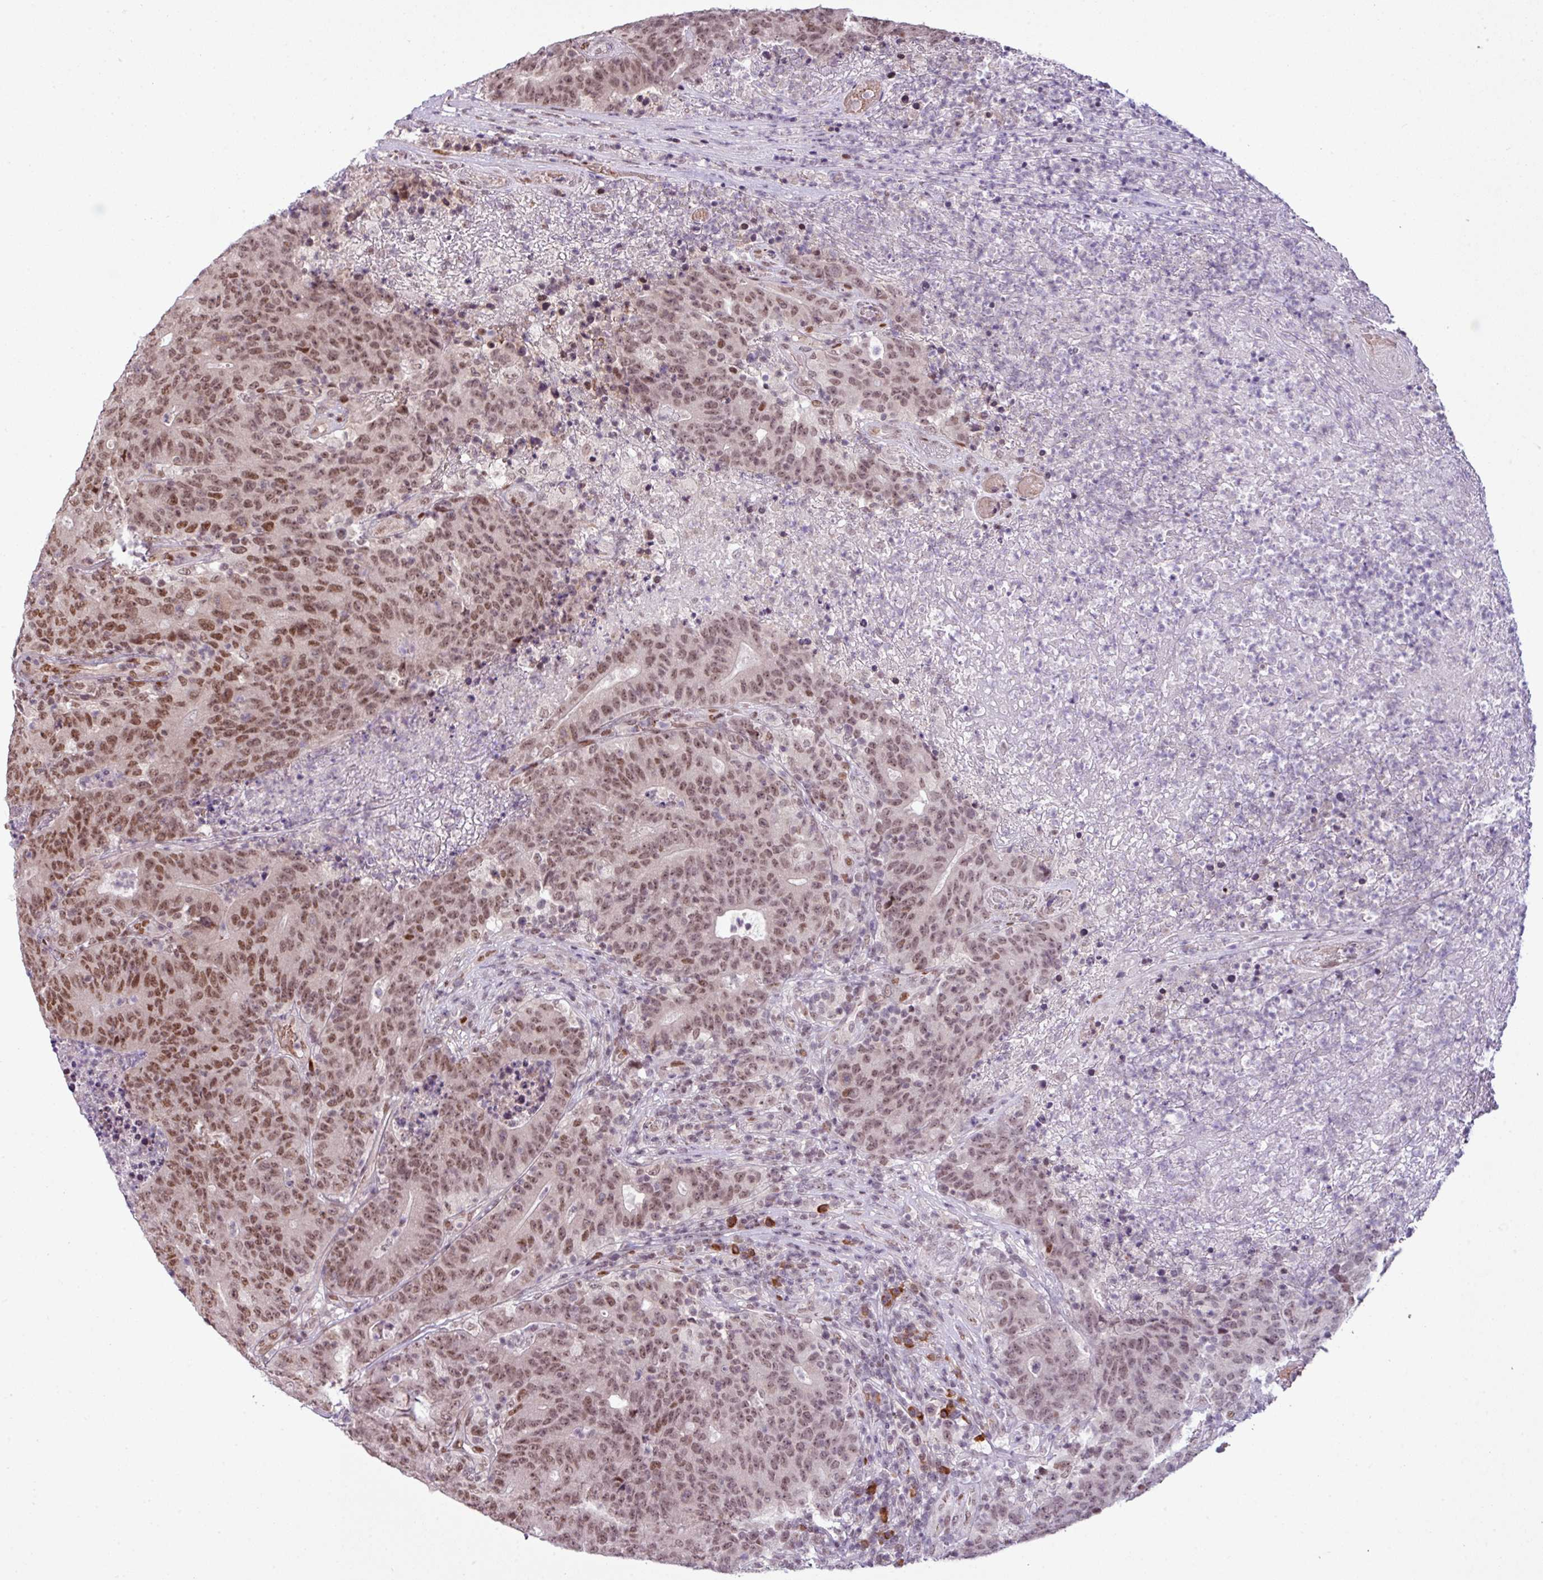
{"staining": {"intensity": "moderate", "quantity": ">75%", "location": "nuclear"}, "tissue": "colorectal cancer", "cell_type": "Tumor cells", "image_type": "cancer", "snomed": [{"axis": "morphology", "description": "Adenocarcinoma, NOS"}, {"axis": "topography", "description": "Colon"}], "caption": "Immunohistochemistry image of neoplastic tissue: colorectal cancer stained using IHC exhibits medium levels of moderate protein expression localized specifically in the nuclear of tumor cells, appearing as a nuclear brown color.", "gene": "PRDM5", "patient": {"sex": "female", "age": 75}}